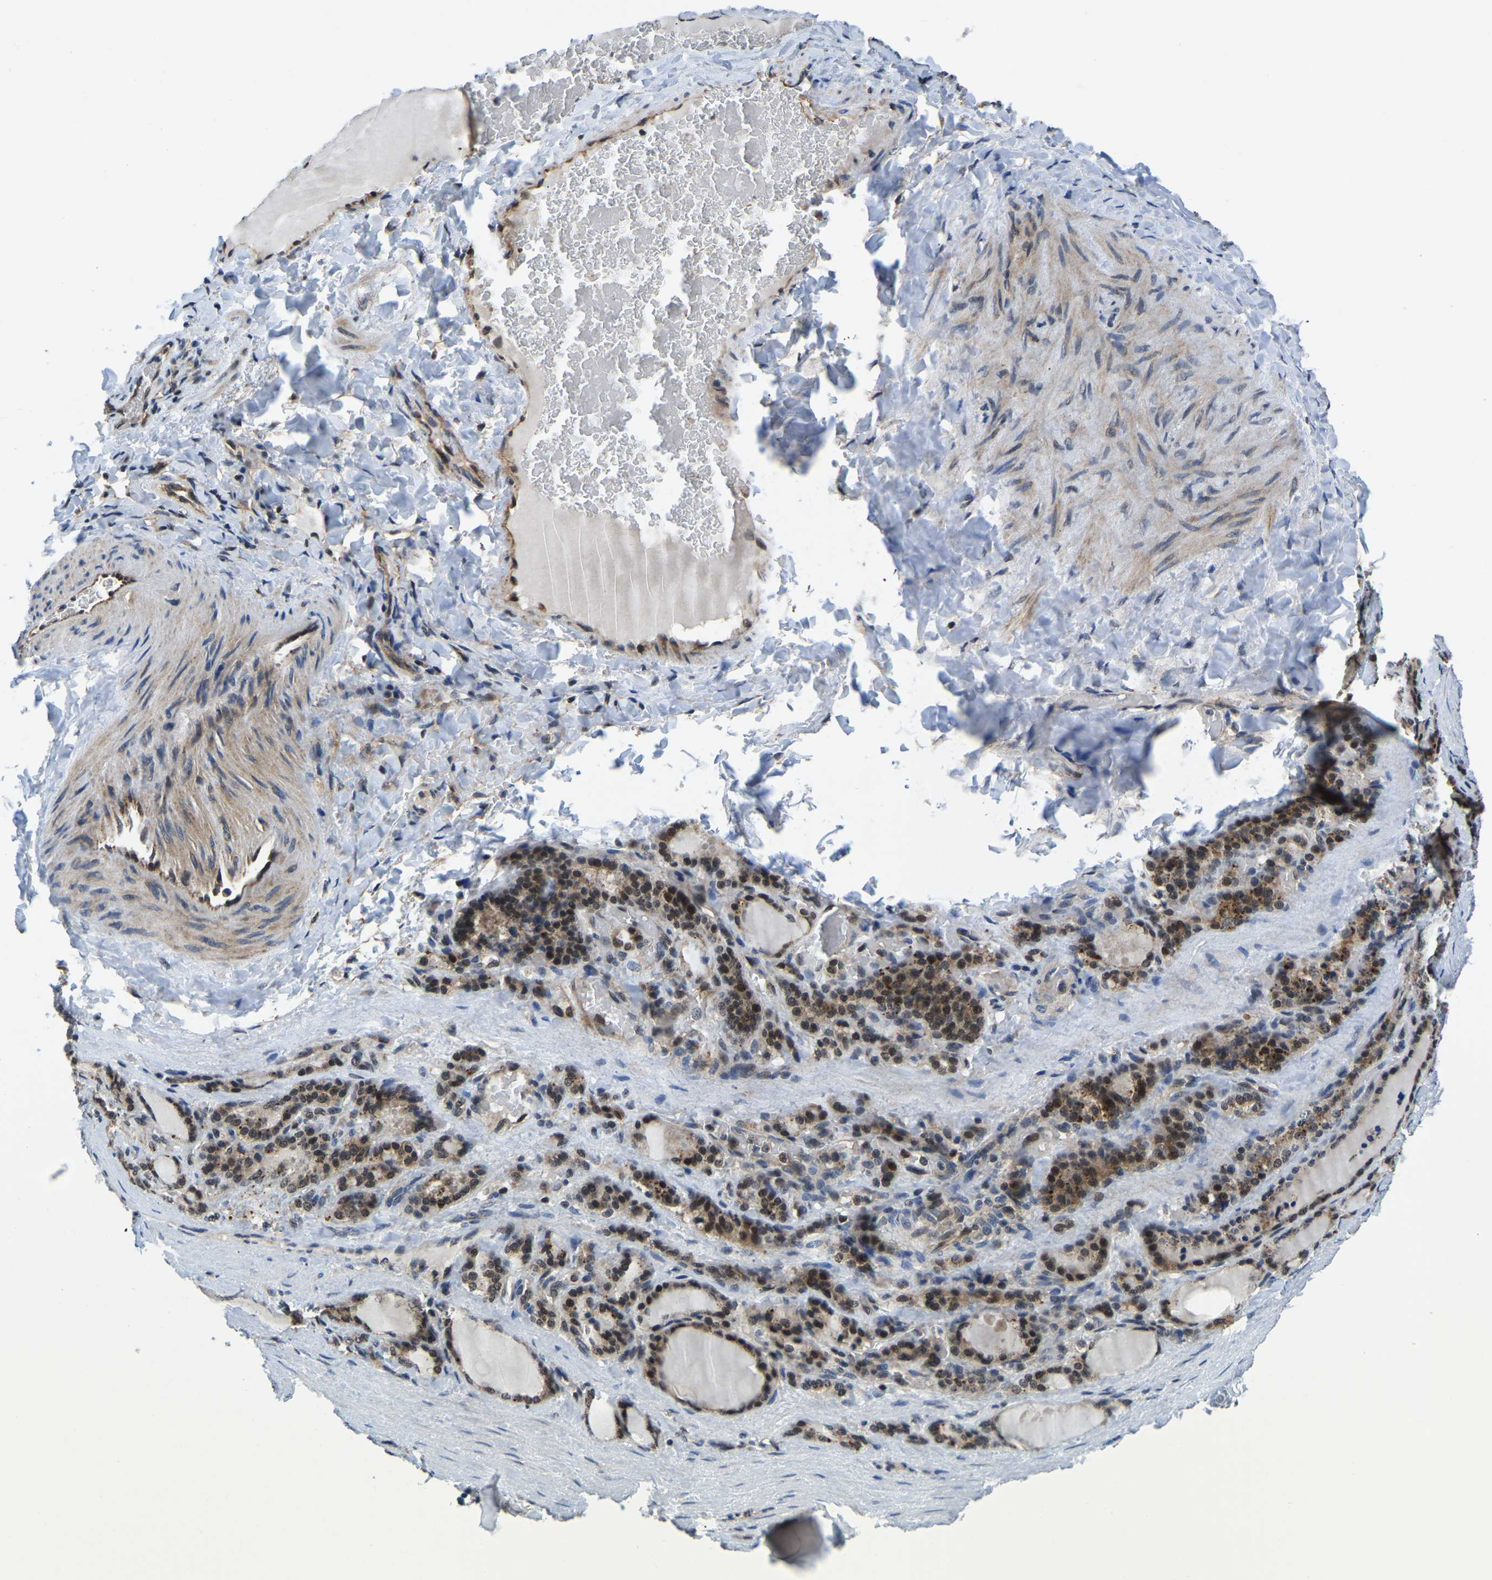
{"staining": {"intensity": "strong", "quantity": ">75%", "location": "cytoplasmic/membranous,nuclear"}, "tissue": "thyroid gland", "cell_type": "Glandular cells", "image_type": "normal", "snomed": [{"axis": "morphology", "description": "Normal tissue, NOS"}, {"axis": "topography", "description": "Thyroid gland"}], "caption": "High-magnification brightfield microscopy of normal thyroid gland stained with DAB (brown) and counterstained with hematoxylin (blue). glandular cells exhibit strong cytoplasmic/membranous,nuclear positivity is present in about>75% of cells. The staining is performed using DAB (3,3'-diaminobenzidine) brown chromogen to label protein expression. The nuclei are counter-stained blue using hematoxylin.", "gene": "DFFA", "patient": {"sex": "female", "age": 28}}